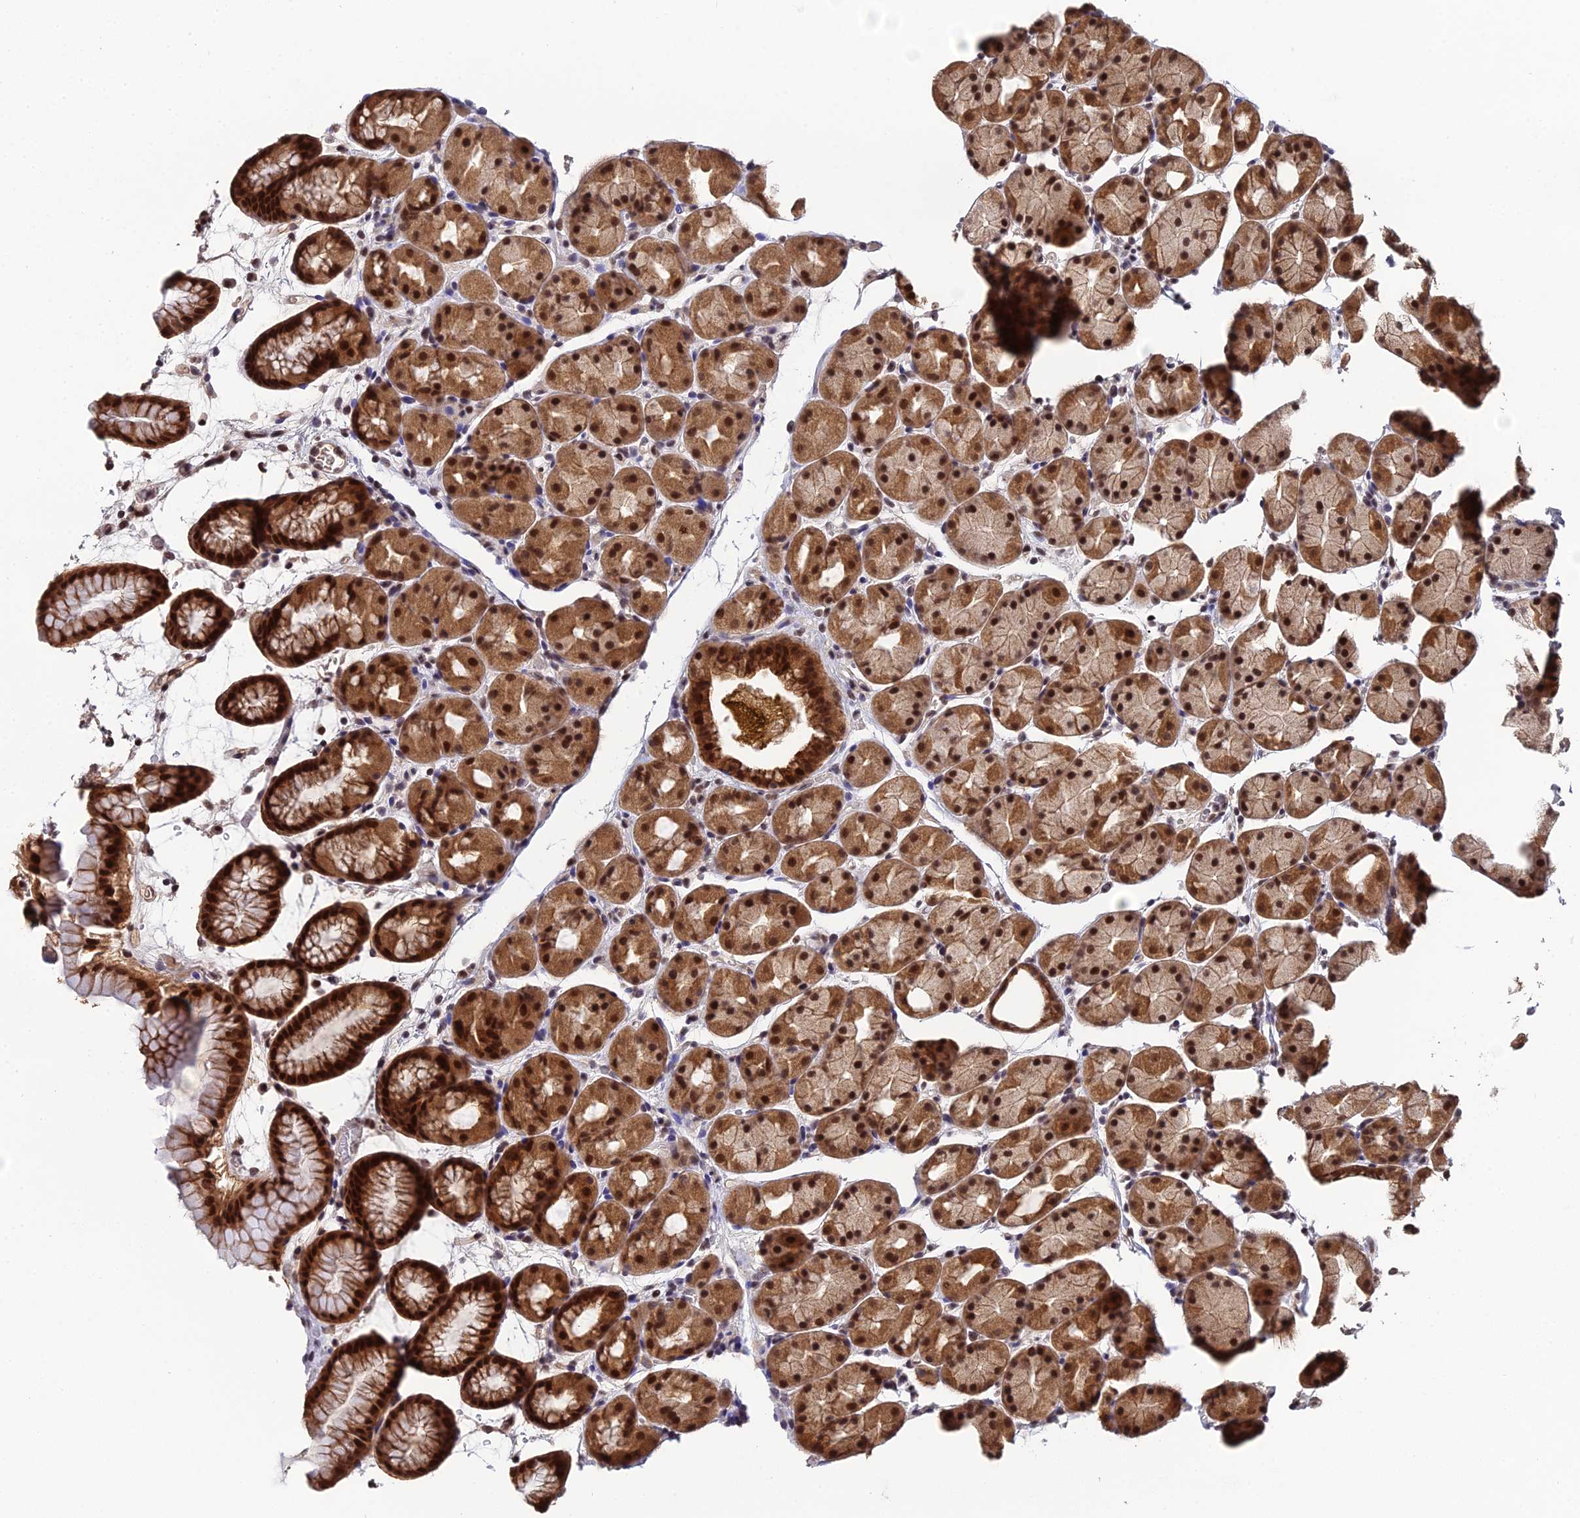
{"staining": {"intensity": "strong", "quantity": ">75%", "location": "cytoplasmic/membranous,nuclear"}, "tissue": "stomach", "cell_type": "Glandular cells", "image_type": "normal", "snomed": [{"axis": "morphology", "description": "Normal tissue, NOS"}, {"axis": "topography", "description": "Stomach, upper"}, {"axis": "topography", "description": "Stomach"}], "caption": "Protein staining reveals strong cytoplasmic/membranous,nuclear positivity in about >75% of glandular cells in benign stomach. (DAB = brown stain, brightfield microscopy at high magnification).", "gene": "BIVM", "patient": {"sex": "male", "age": 47}}